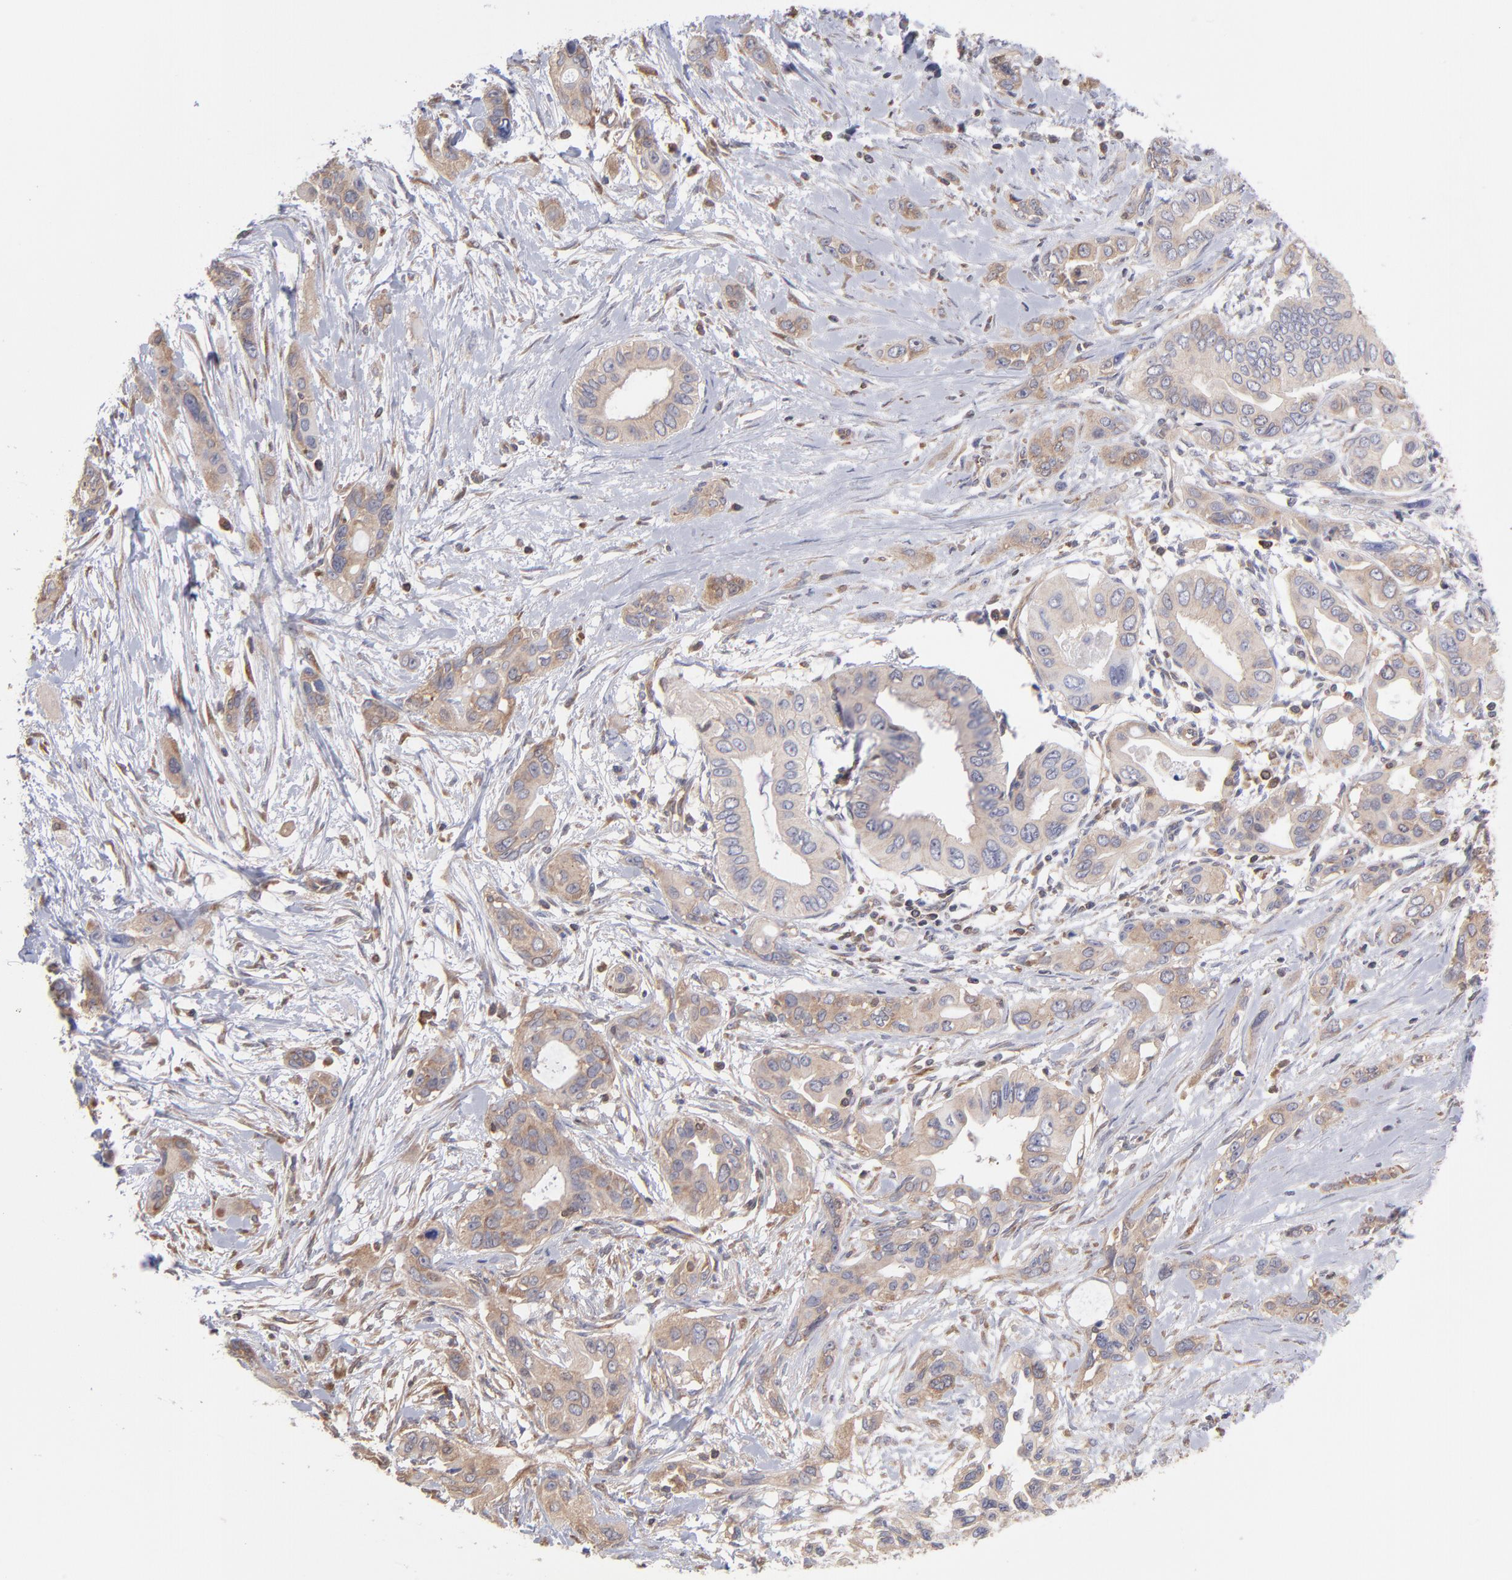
{"staining": {"intensity": "weak", "quantity": ">75%", "location": "cytoplasmic/membranous"}, "tissue": "pancreatic cancer", "cell_type": "Tumor cells", "image_type": "cancer", "snomed": [{"axis": "morphology", "description": "Adenocarcinoma, NOS"}, {"axis": "topography", "description": "Pancreas"}], "caption": "The micrograph exhibits staining of adenocarcinoma (pancreatic), revealing weak cytoplasmic/membranous protein staining (brown color) within tumor cells.", "gene": "MAPRE1", "patient": {"sex": "female", "age": 60}}